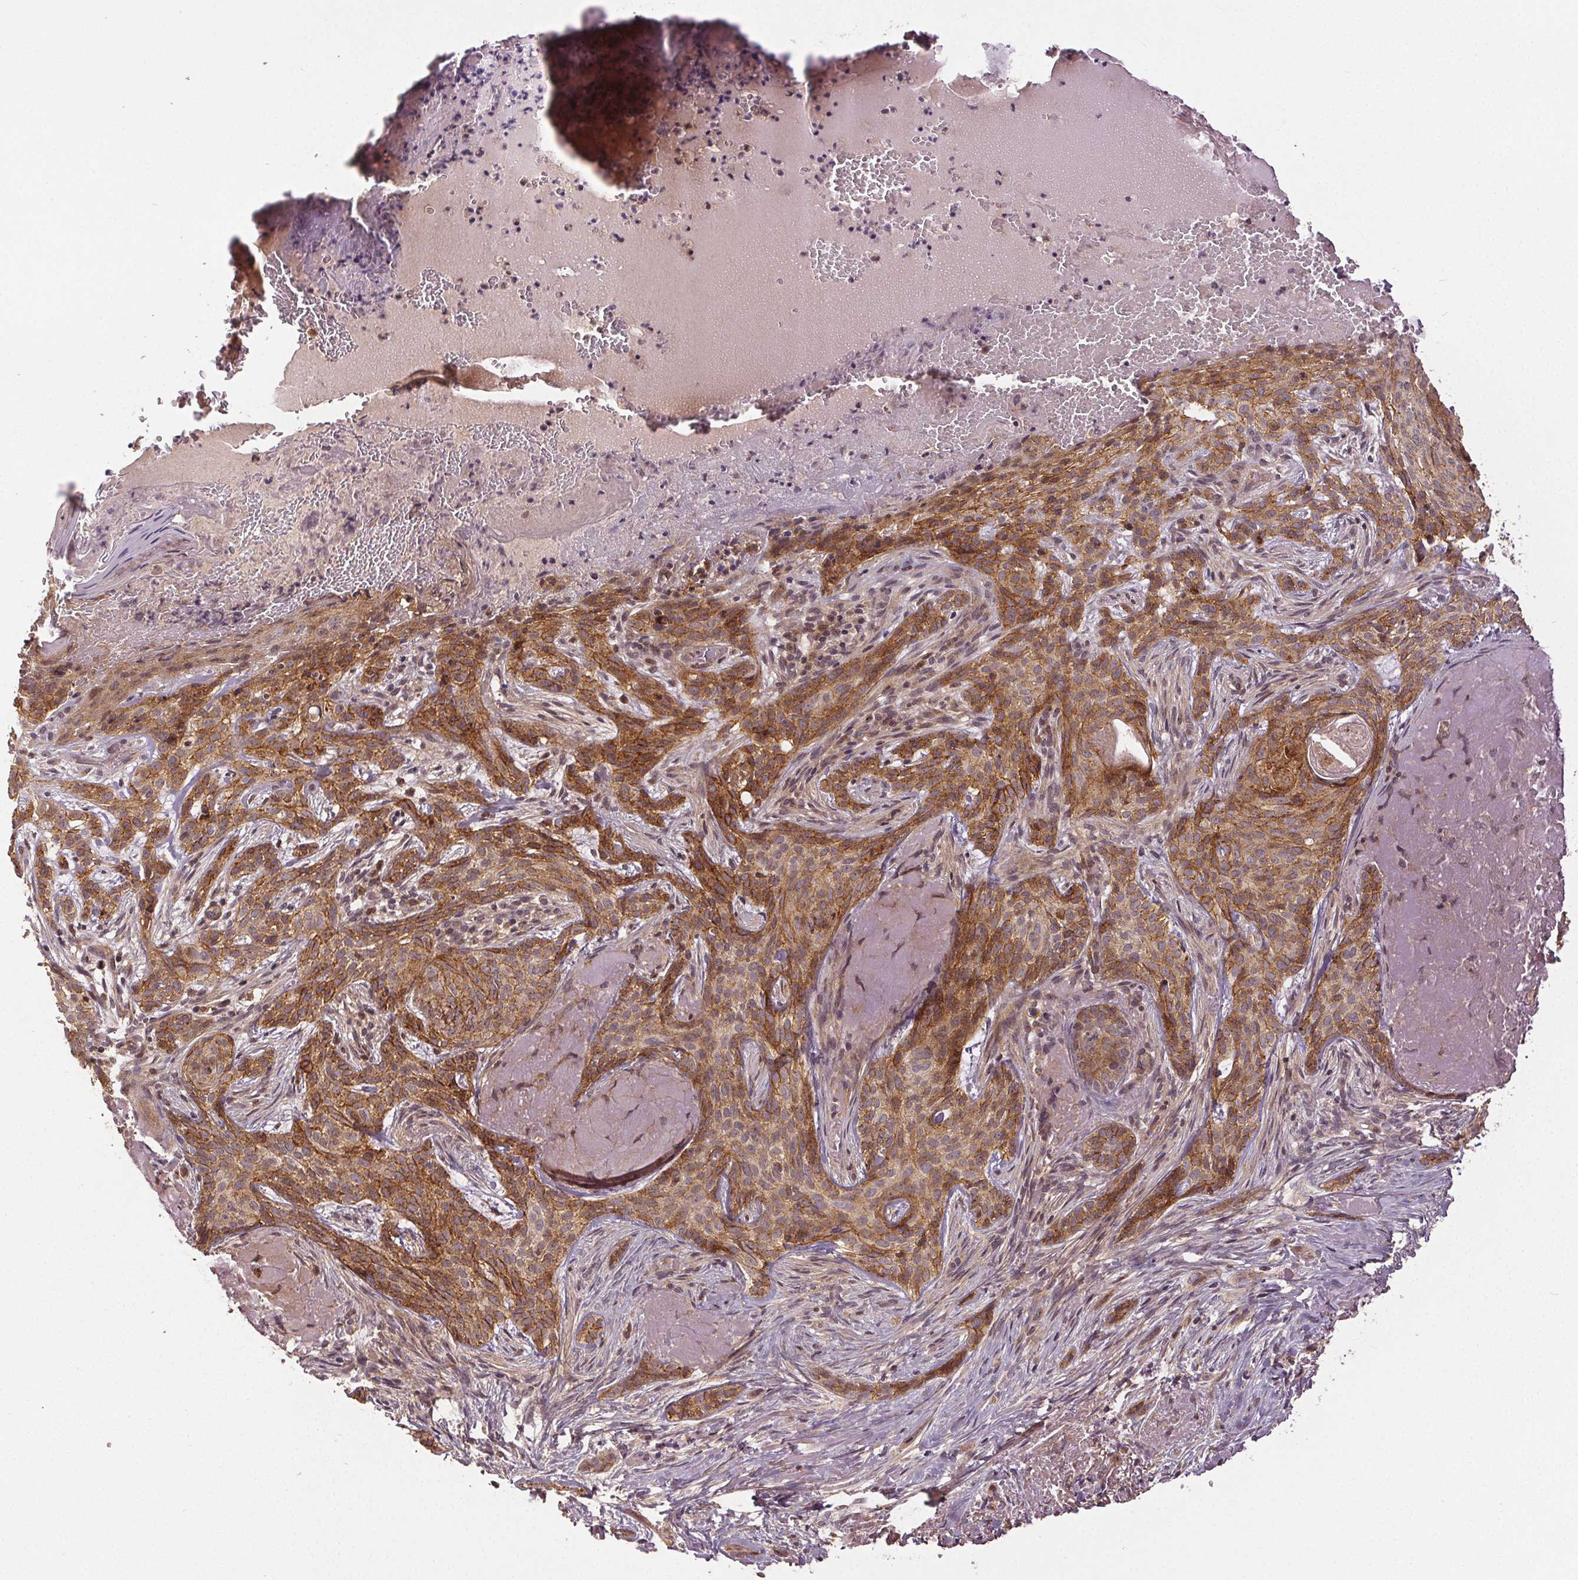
{"staining": {"intensity": "moderate", "quantity": ">75%", "location": "cytoplasmic/membranous"}, "tissue": "skin cancer", "cell_type": "Tumor cells", "image_type": "cancer", "snomed": [{"axis": "morphology", "description": "Basal cell carcinoma"}, {"axis": "topography", "description": "Skin"}], "caption": "Immunohistochemistry of skin cancer shows medium levels of moderate cytoplasmic/membranous positivity in about >75% of tumor cells. (DAB = brown stain, brightfield microscopy at high magnification).", "gene": "EPHB3", "patient": {"sex": "male", "age": 84}}